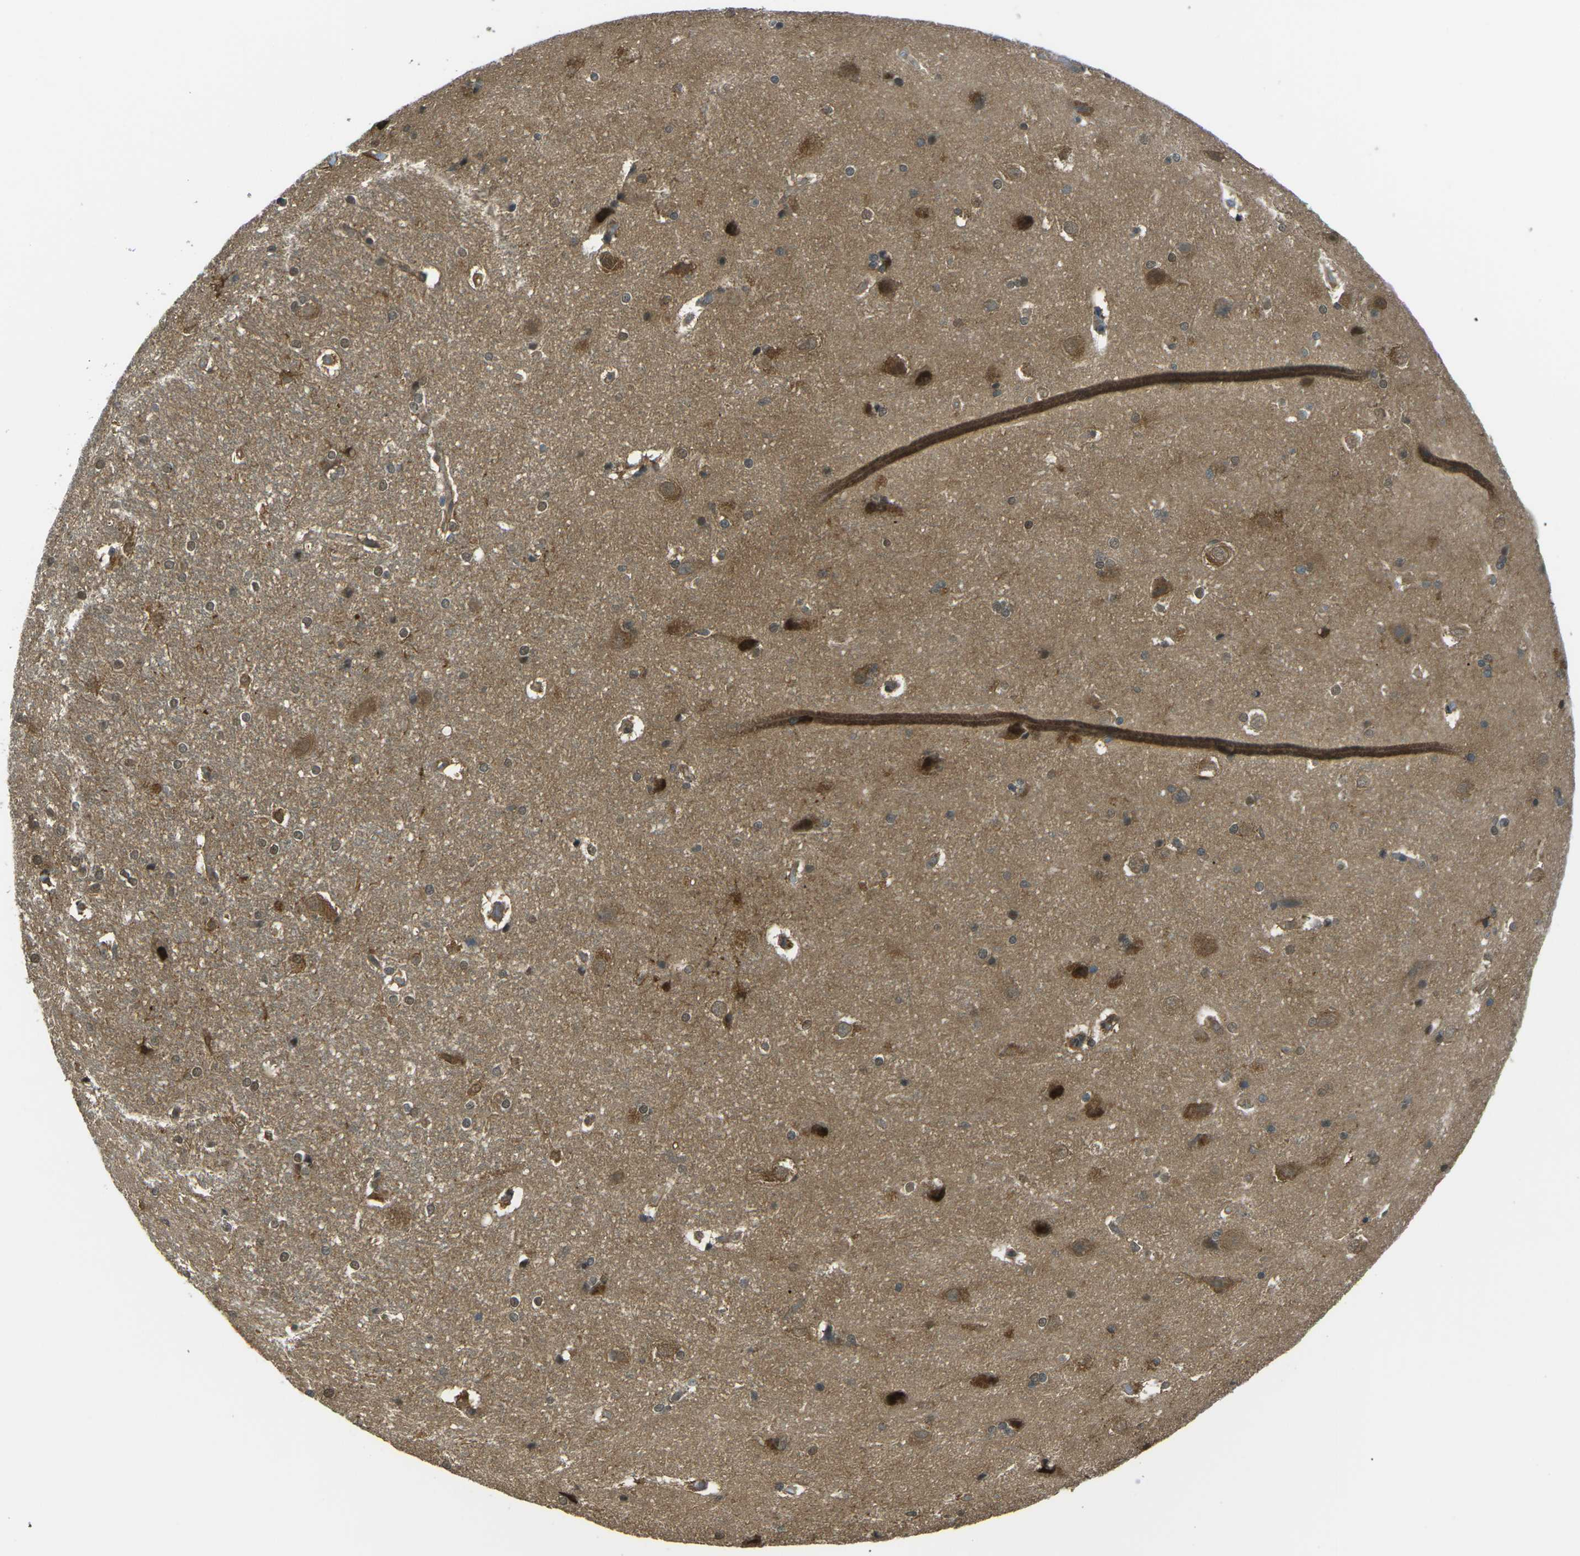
{"staining": {"intensity": "weak", "quantity": "<25%", "location": "cytoplasmic/membranous"}, "tissue": "hippocampus", "cell_type": "Glial cells", "image_type": "normal", "snomed": [{"axis": "morphology", "description": "Normal tissue, NOS"}, {"axis": "topography", "description": "Hippocampus"}], "caption": "This is an immunohistochemistry (IHC) micrograph of benign hippocampus. There is no staining in glial cells.", "gene": "PIEZO2", "patient": {"sex": "female", "age": 19}}